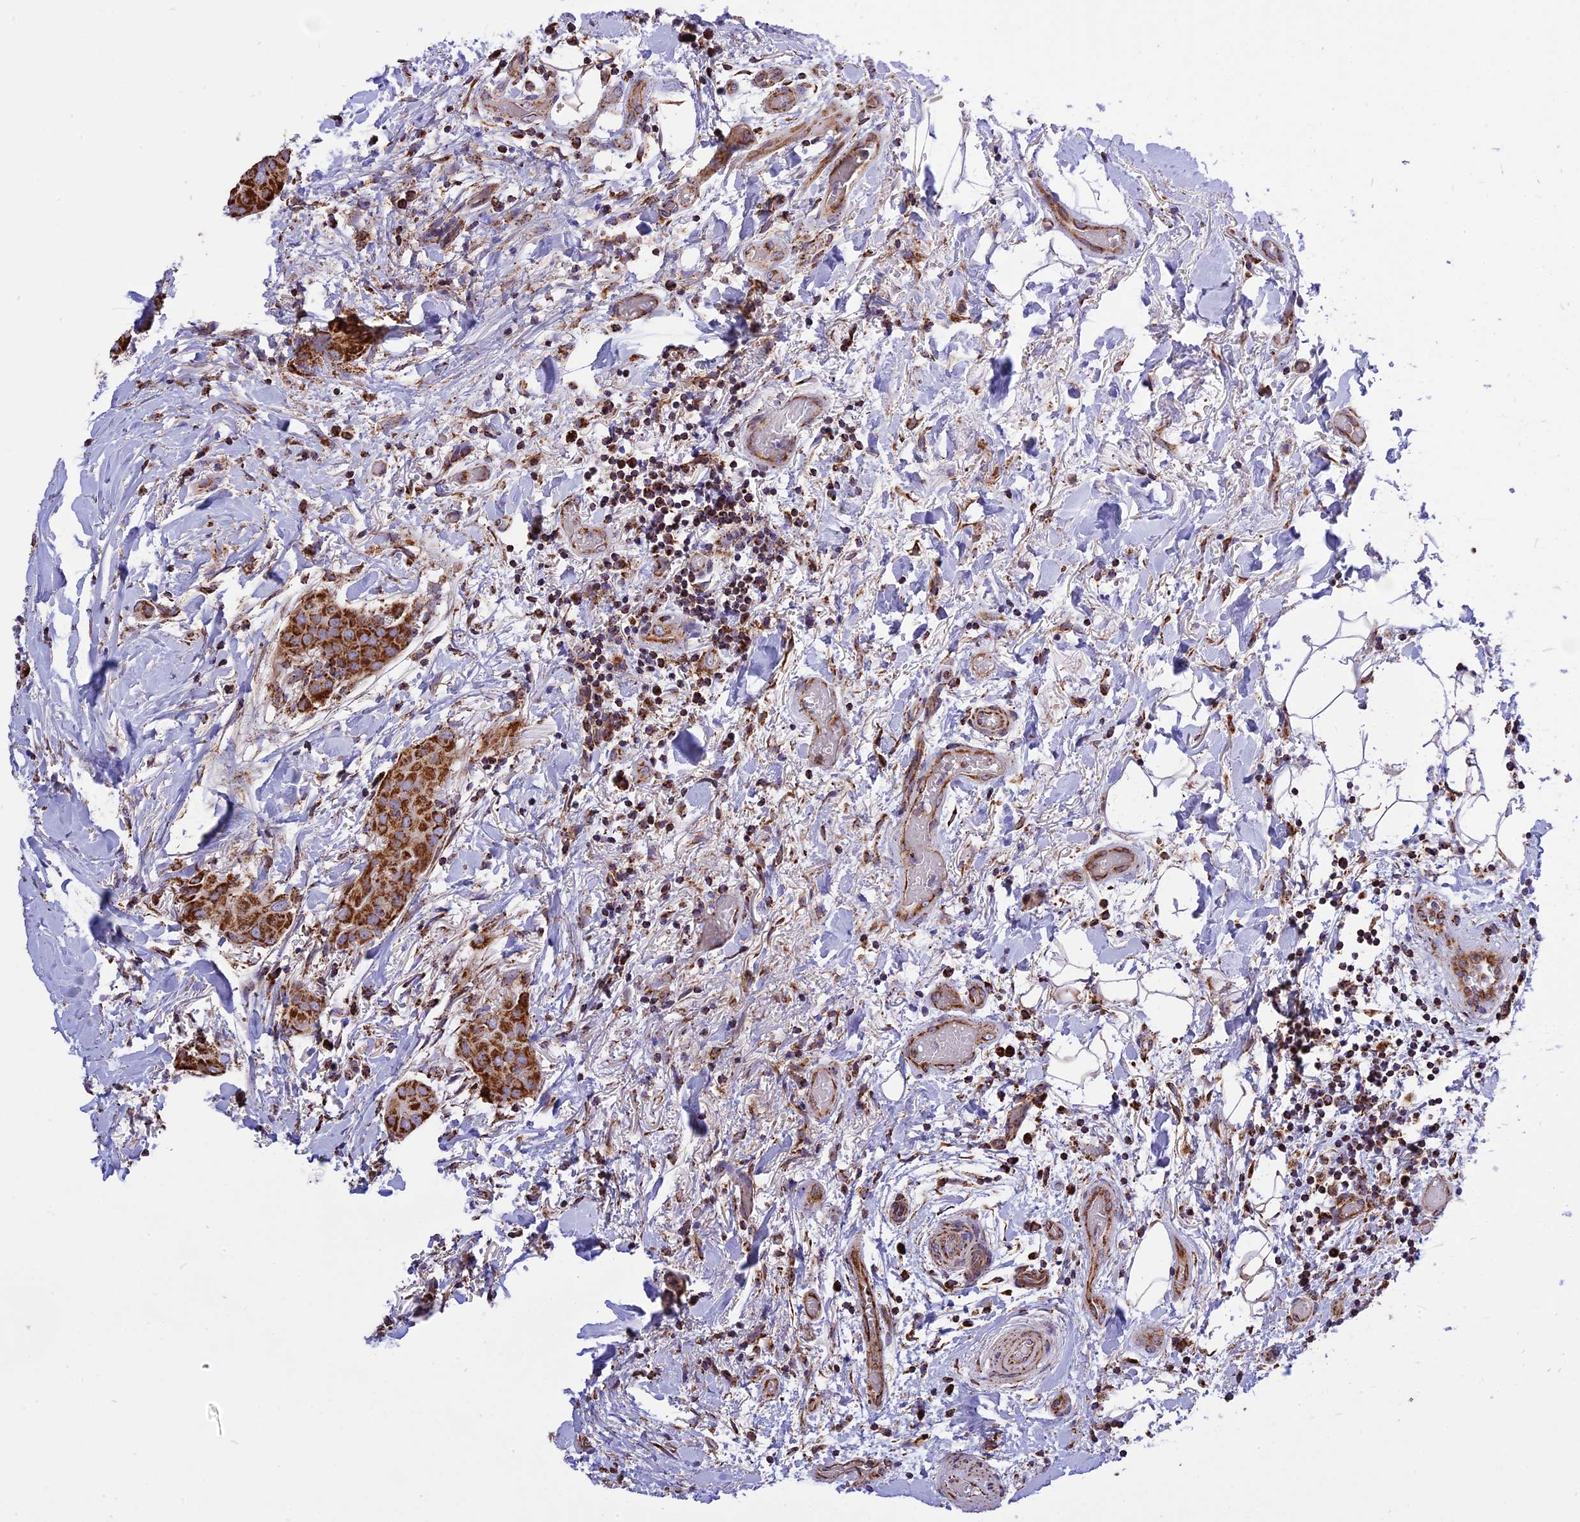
{"staining": {"intensity": "strong", "quantity": ">75%", "location": "cytoplasmic/membranous"}, "tissue": "thyroid cancer", "cell_type": "Tumor cells", "image_type": "cancer", "snomed": [{"axis": "morphology", "description": "Papillary adenocarcinoma, NOS"}, {"axis": "topography", "description": "Thyroid gland"}], "caption": "Immunohistochemistry histopathology image of human thyroid cancer stained for a protein (brown), which displays high levels of strong cytoplasmic/membranous expression in approximately >75% of tumor cells.", "gene": "TTC4", "patient": {"sex": "male", "age": 33}}